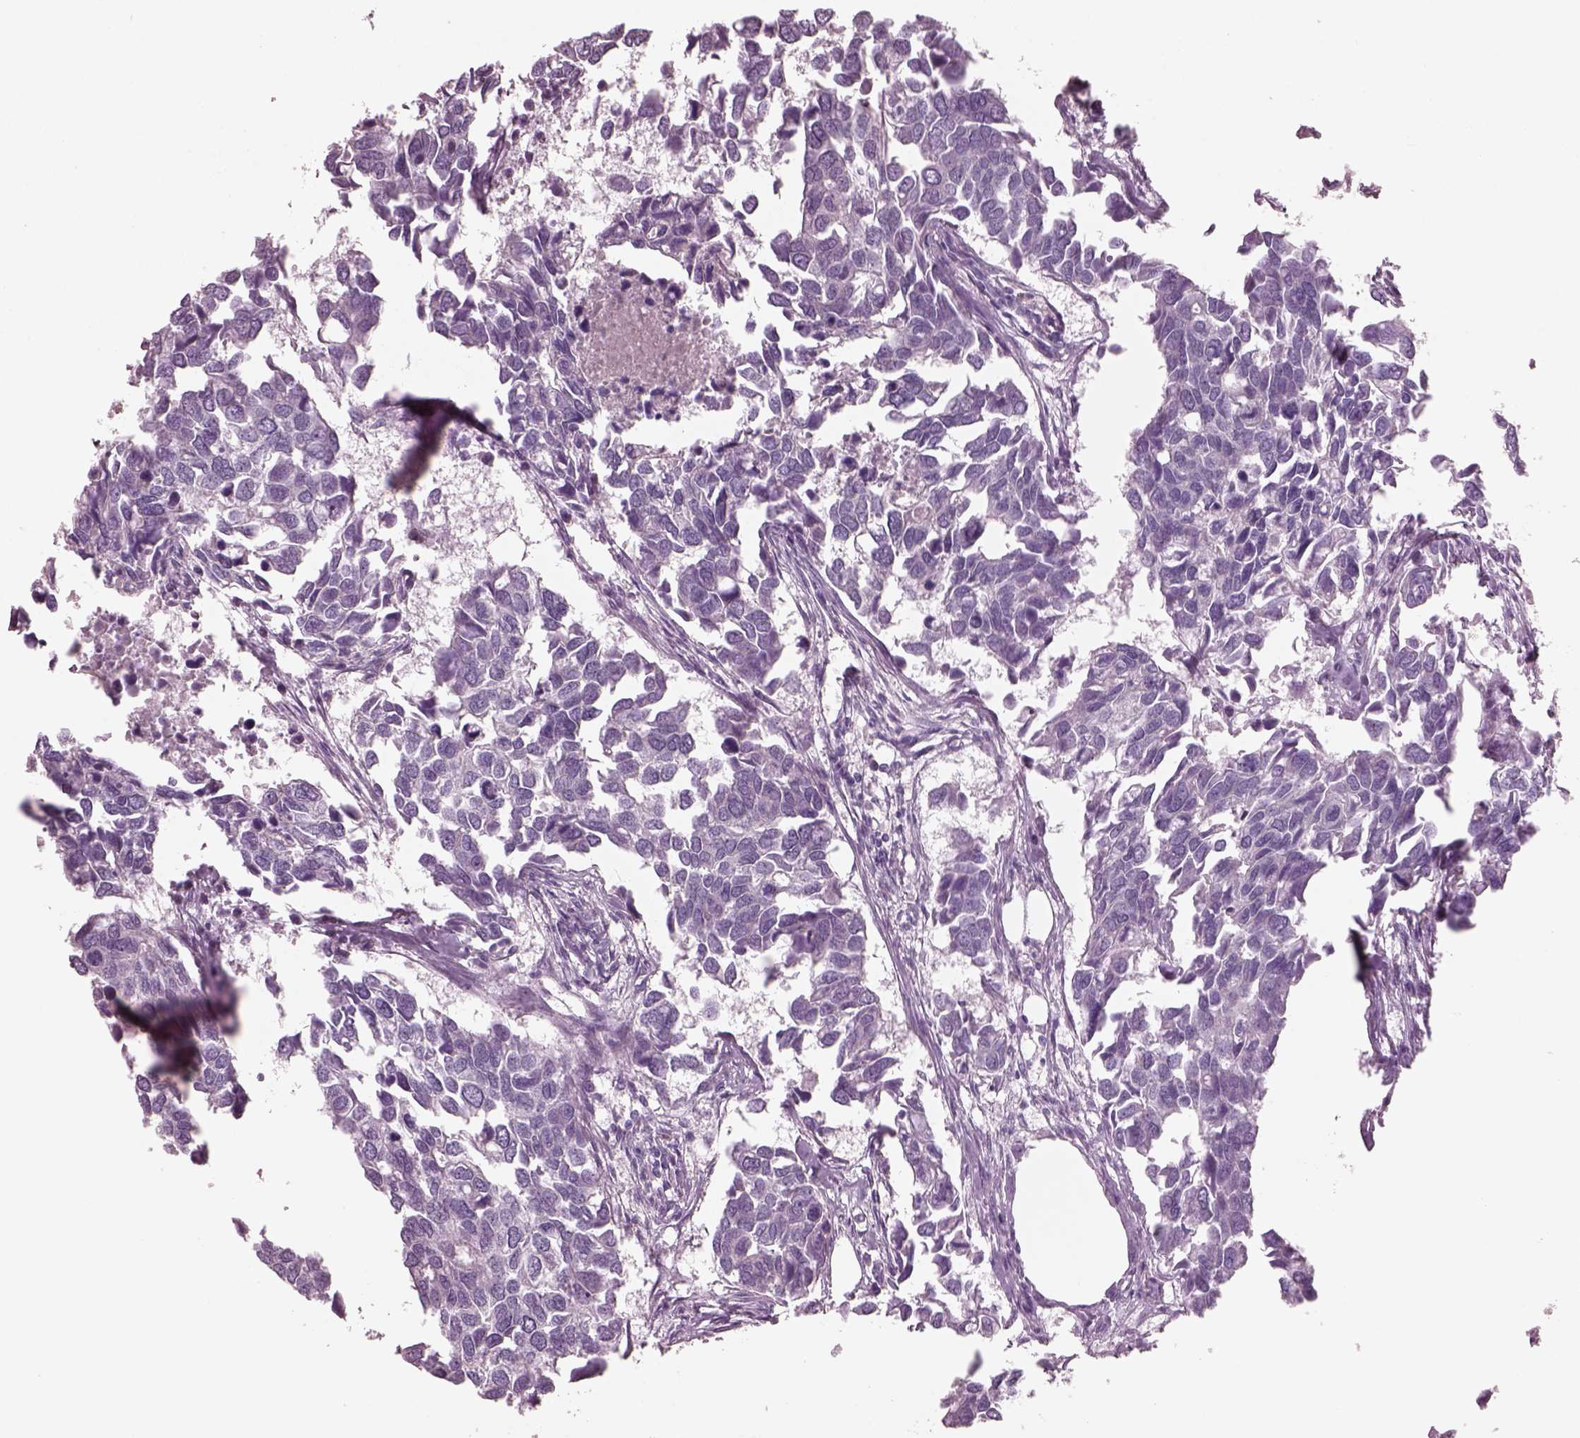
{"staining": {"intensity": "negative", "quantity": "none", "location": "none"}, "tissue": "breast cancer", "cell_type": "Tumor cells", "image_type": "cancer", "snomed": [{"axis": "morphology", "description": "Duct carcinoma"}, {"axis": "topography", "description": "Breast"}], "caption": "High magnification brightfield microscopy of breast cancer (invasive ductal carcinoma) stained with DAB (brown) and counterstained with hematoxylin (blue): tumor cells show no significant staining. (DAB (3,3'-diaminobenzidine) immunohistochemistry (IHC), high magnification).", "gene": "CYLC1", "patient": {"sex": "female", "age": 83}}